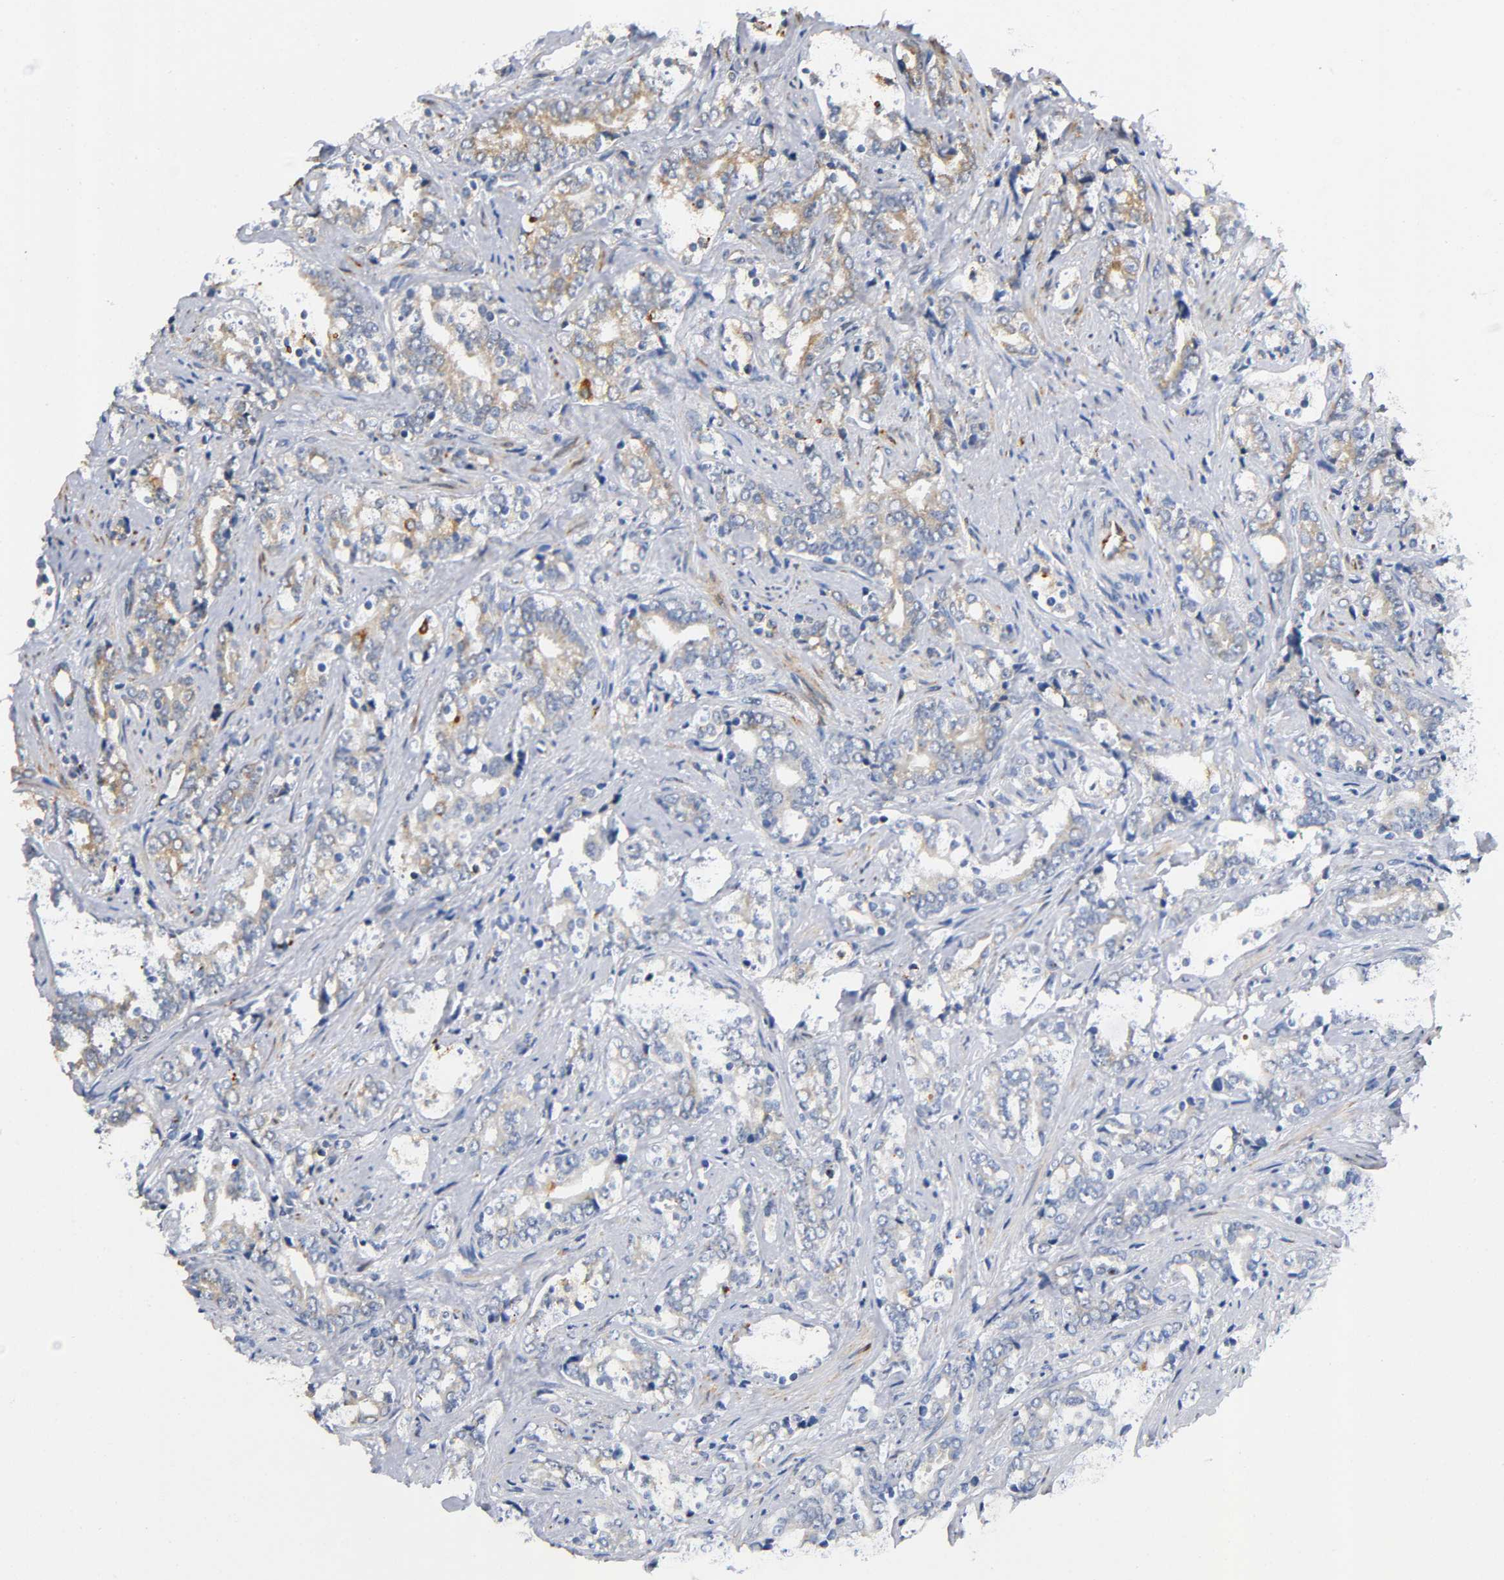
{"staining": {"intensity": "weak", "quantity": "25%-75%", "location": "cytoplasmic/membranous"}, "tissue": "prostate cancer", "cell_type": "Tumor cells", "image_type": "cancer", "snomed": [{"axis": "morphology", "description": "Adenocarcinoma, High grade"}, {"axis": "topography", "description": "Prostate"}], "caption": "A brown stain shows weak cytoplasmic/membranous staining of a protein in adenocarcinoma (high-grade) (prostate) tumor cells.", "gene": "SOS2", "patient": {"sex": "male", "age": 67}}